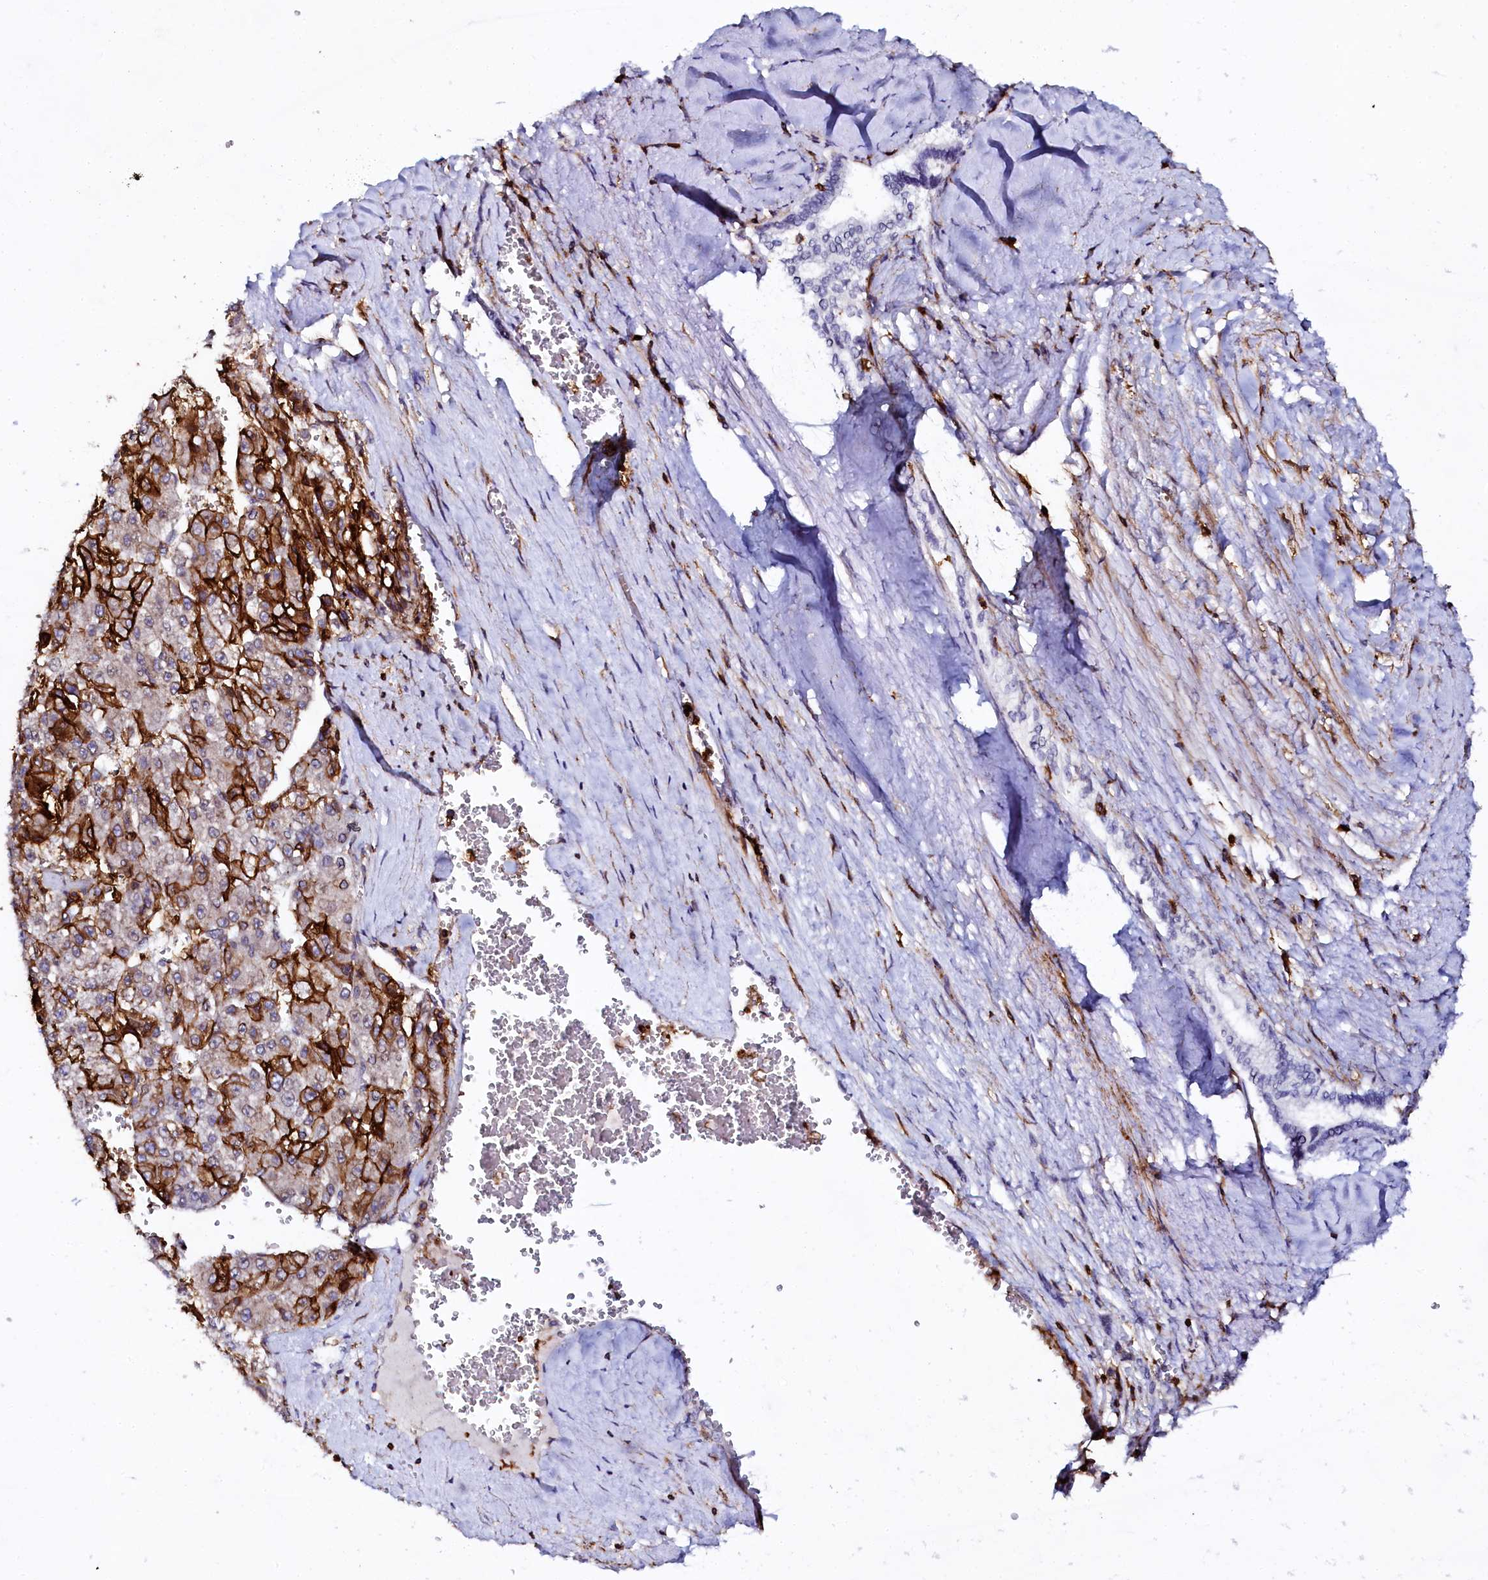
{"staining": {"intensity": "strong", "quantity": "<25%", "location": "cytoplasmic/membranous"}, "tissue": "liver cancer", "cell_type": "Tumor cells", "image_type": "cancer", "snomed": [{"axis": "morphology", "description": "Carcinoma, Hepatocellular, NOS"}, {"axis": "topography", "description": "Liver"}], "caption": "Hepatocellular carcinoma (liver) stained with a brown dye displays strong cytoplasmic/membranous positive expression in about <25% of tumor cells.", "gene": "AAAS", "patient": {"sex": "female", "age": 73}}